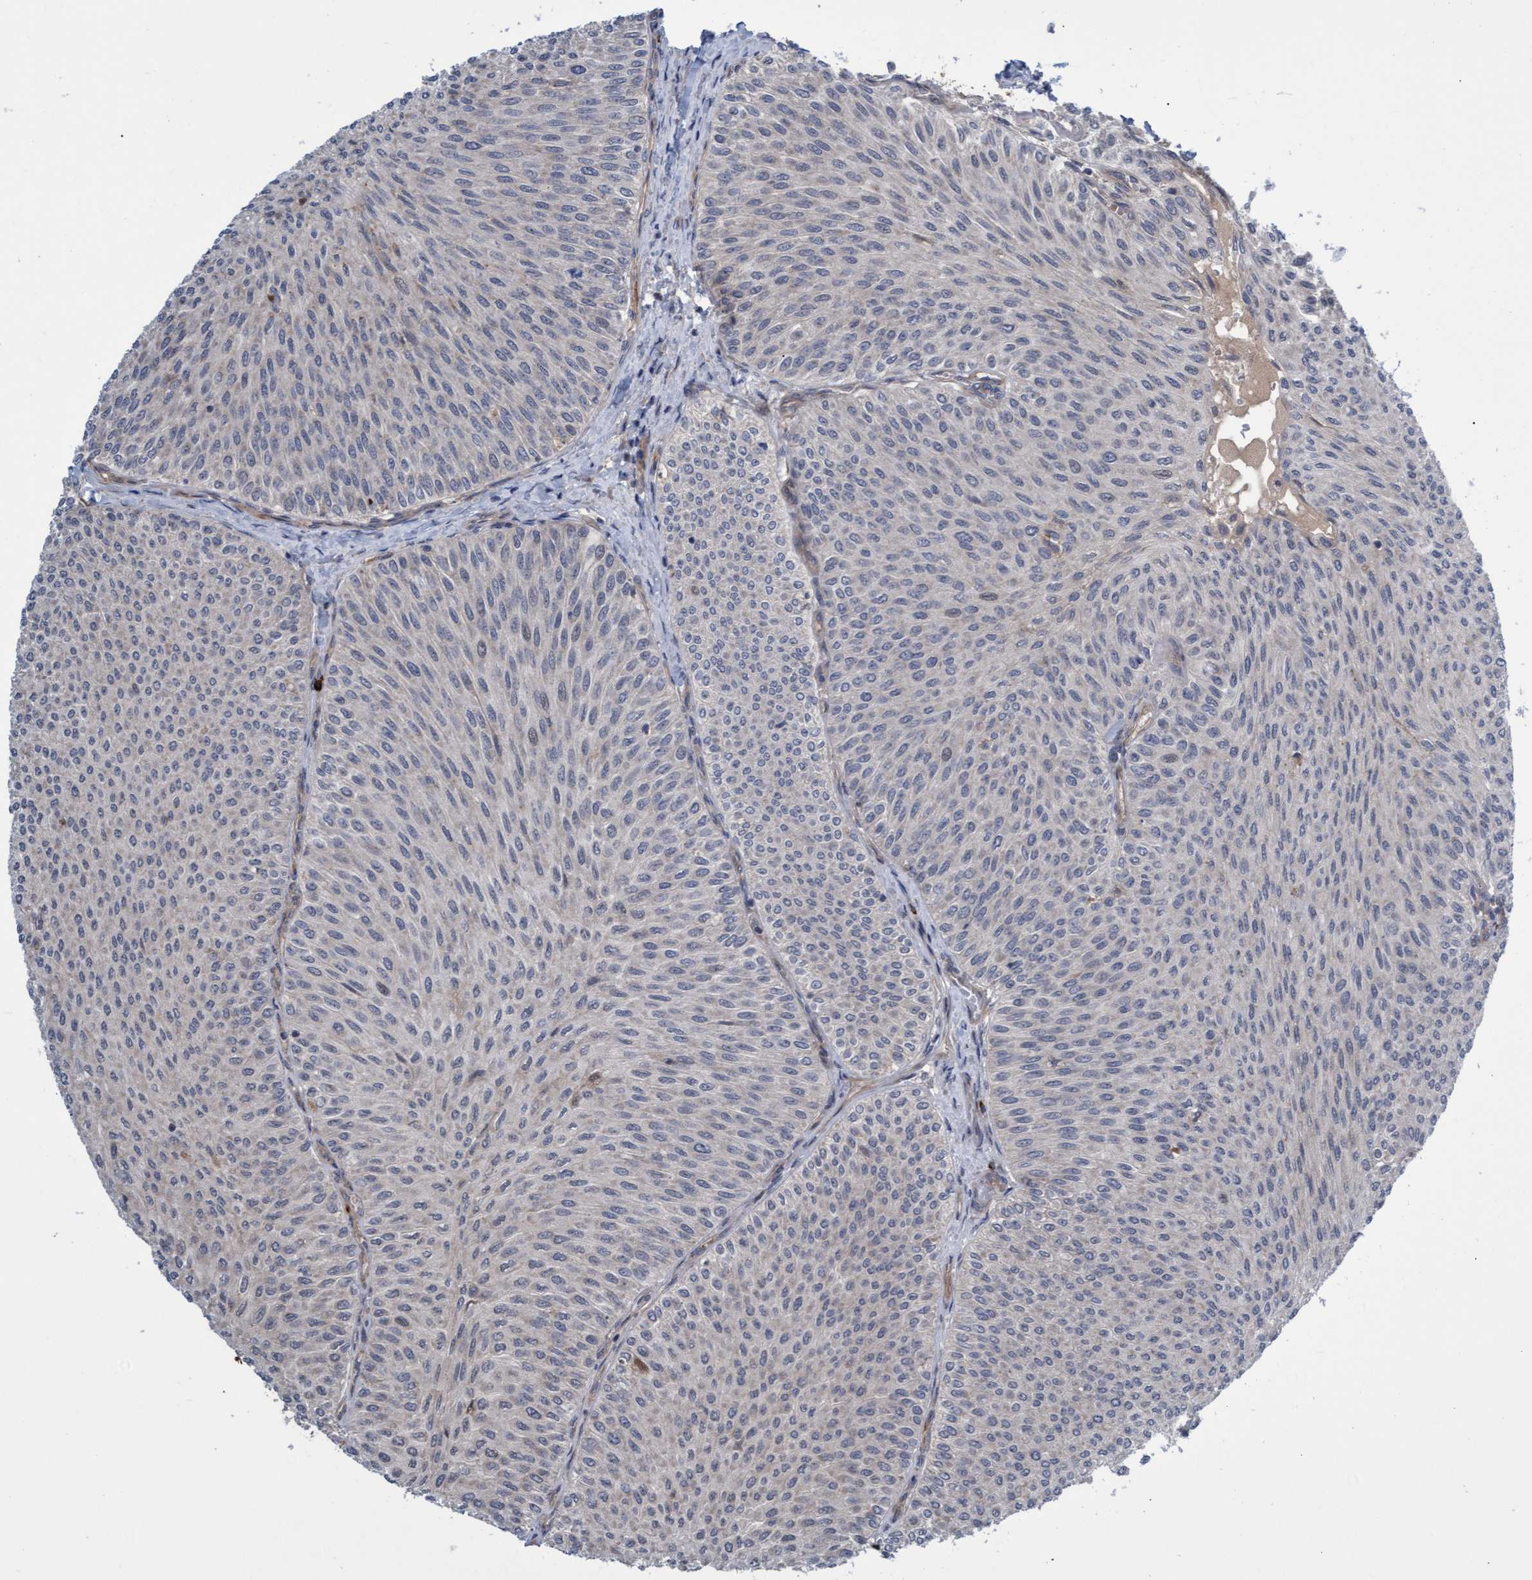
{"staining": {"intensity": "negative", "quantity": "none", "location": "none"}, "tissue": "urothelial cancer", "cell_type": "Tumor cells", "image_type": "cancer", "snomed": [{"axis": "morphology", "description": "Urothelial carcinoma, Low grade"}, {"axis": "topography", "description": "Urinary bladder"}], "caption": "Immunohistochemistry (IHC) of human low-grade urothelial carcinoma demonstrates no expression in tumor cells.", "gene": "TNFRSF10B", "patient": {"sex": "male", "age": 78}}